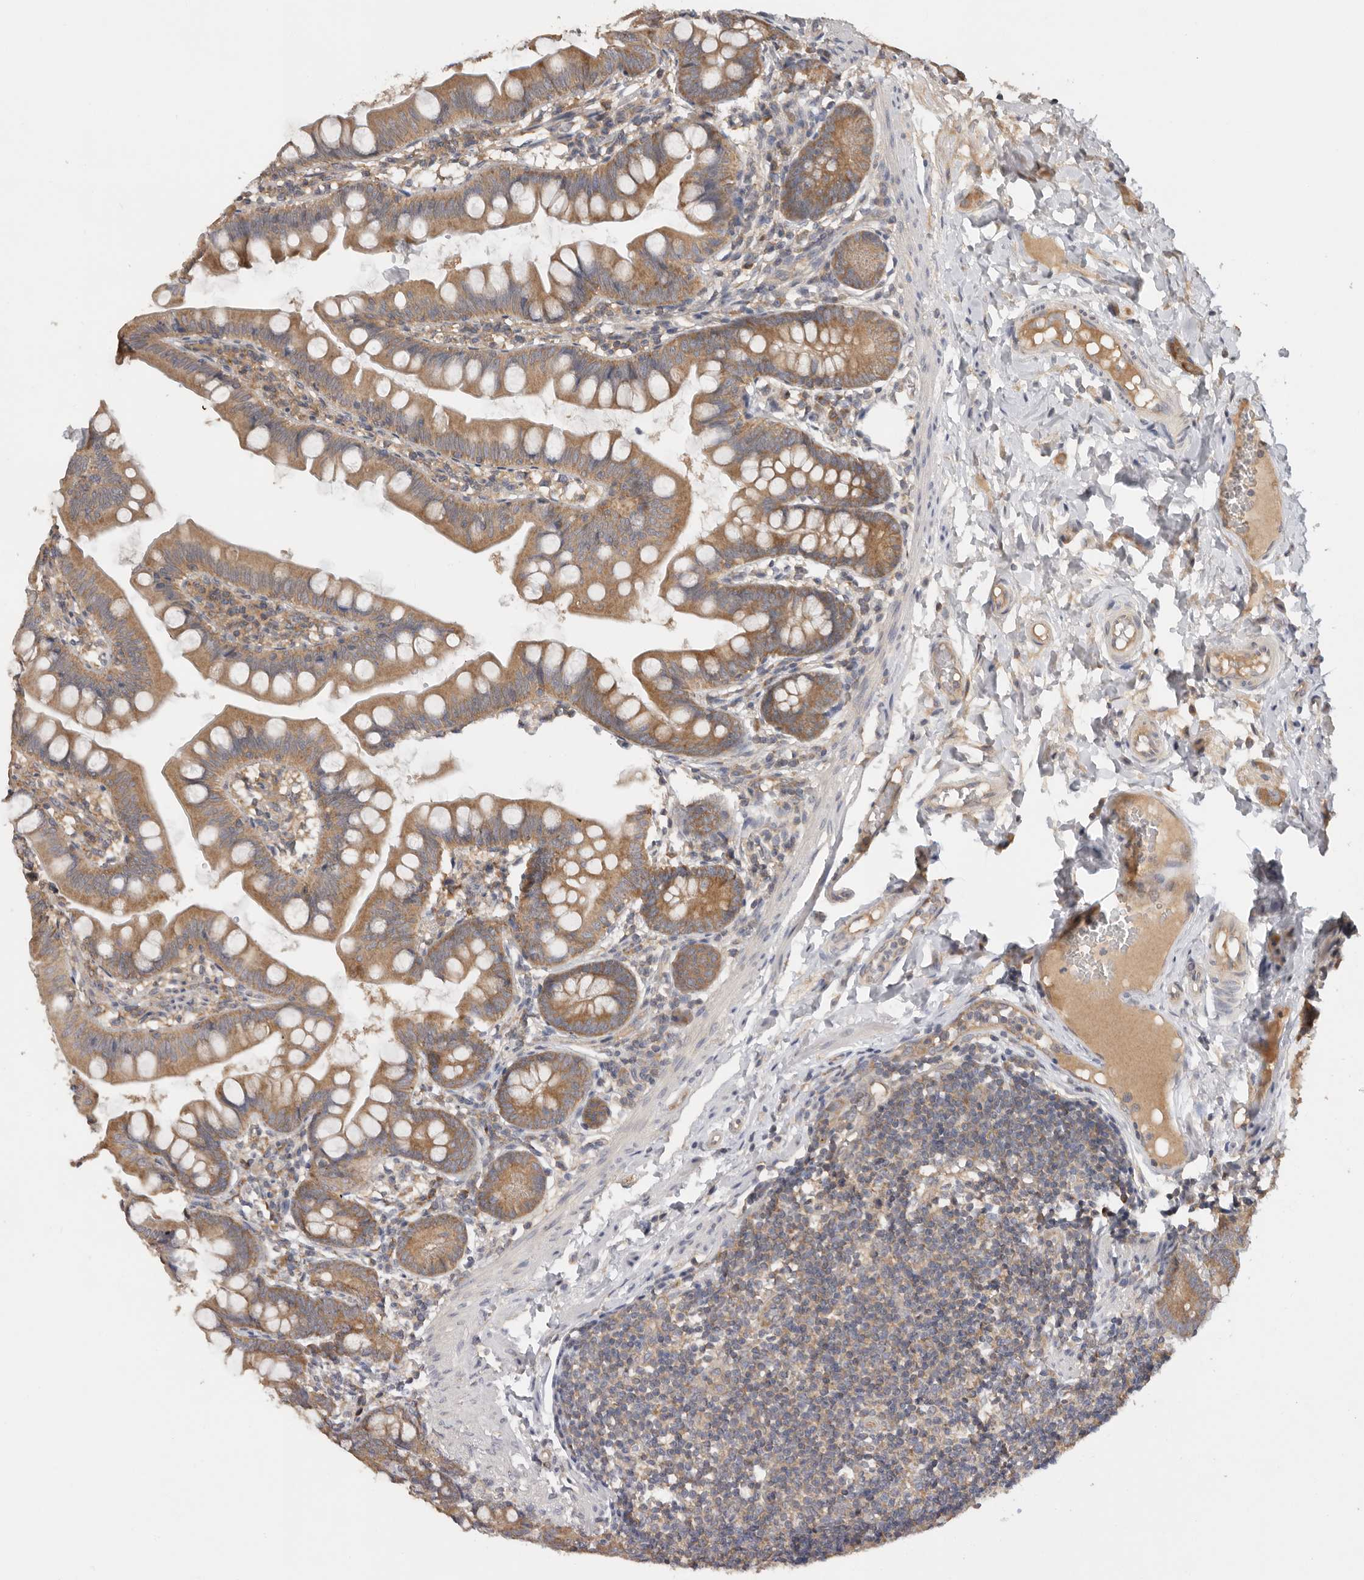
{"staining": {"intensity": "moderate", "quantity": ">75%", "location": "cytoplasmic/membranous"}, "tissue": "small intestine", "cell_type": "Glandular cells", "image_type": "normal", "snomed": [{"axis": "morphology", "description": "Normal tissue, NOS"}, {"axis": "topography", "description": "Small intestine"}], "caption": "The micrograph shows immunohistochemical staining of benign small intestine. There is moderate cytoplasmic/membranous staining is seen in about >75% of glandular cells. Nuclei are stained in blue.", "gene": "PPP1R42", "patient": {"sex": "male", "age": 7}}